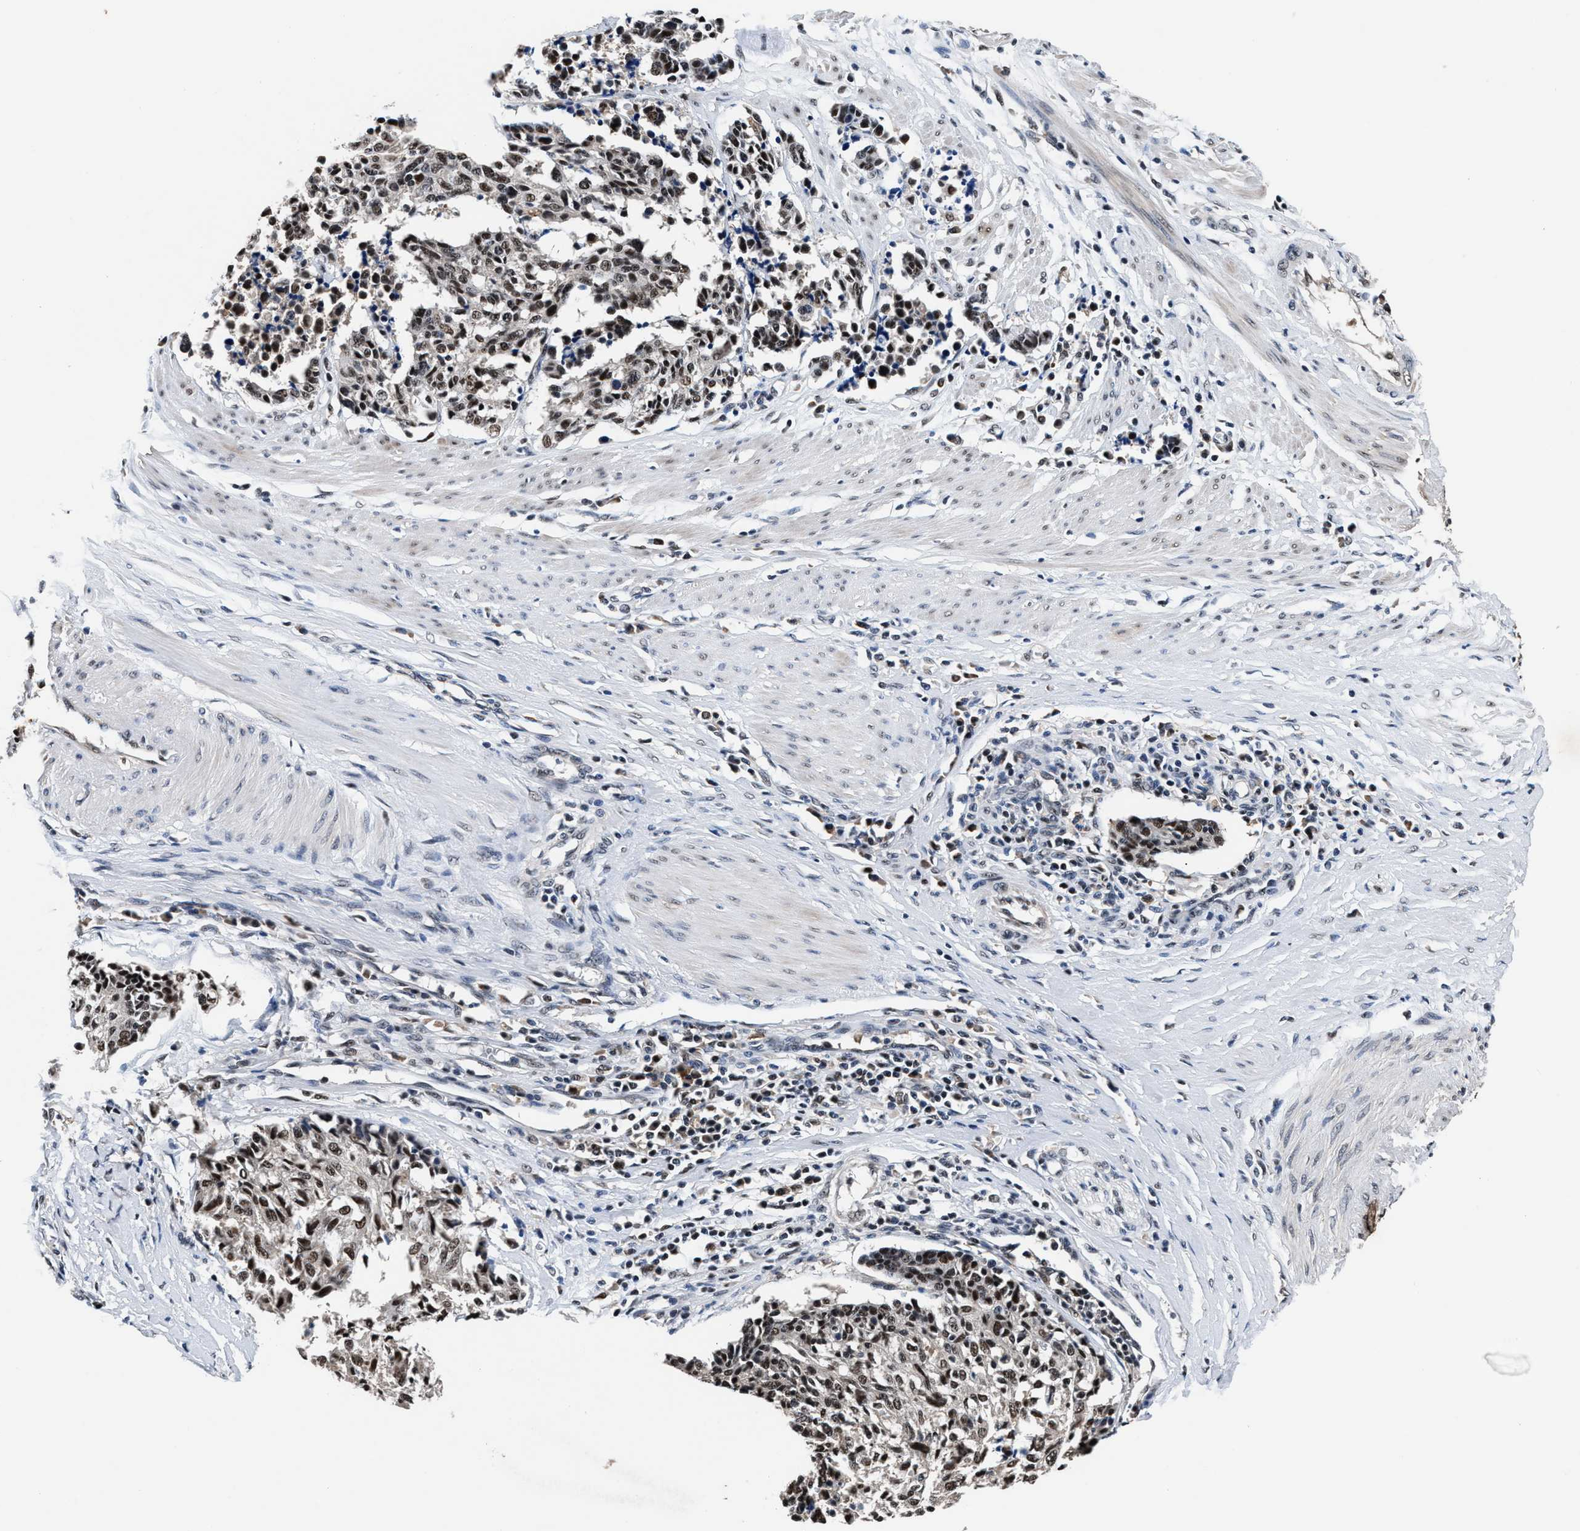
{"staining": {"intensity": "moderate", "quantity": ">75%", "location": "nuclear"}, "tissue": "cervical cancer", "cell_type": "Tumor cells", "image_type": "cancer", "snomed": [{"axis": "morphology", "description": "Normal tissue, NOS"}, {"axis": "morphology", "description": "Squamous cell carcinoma, NOS"}, {"axis": "topography", "description": "Cervix"}], "caption": "A medium amount of moderate nuclear expression is identified in approximately >75% of tumor cells in cervical squamous cell carcinoma tissue. (IHC, brightfield microscopy, high magnification).", "gene": "USP16", "patient": {"sex": "female", "age": 35}}